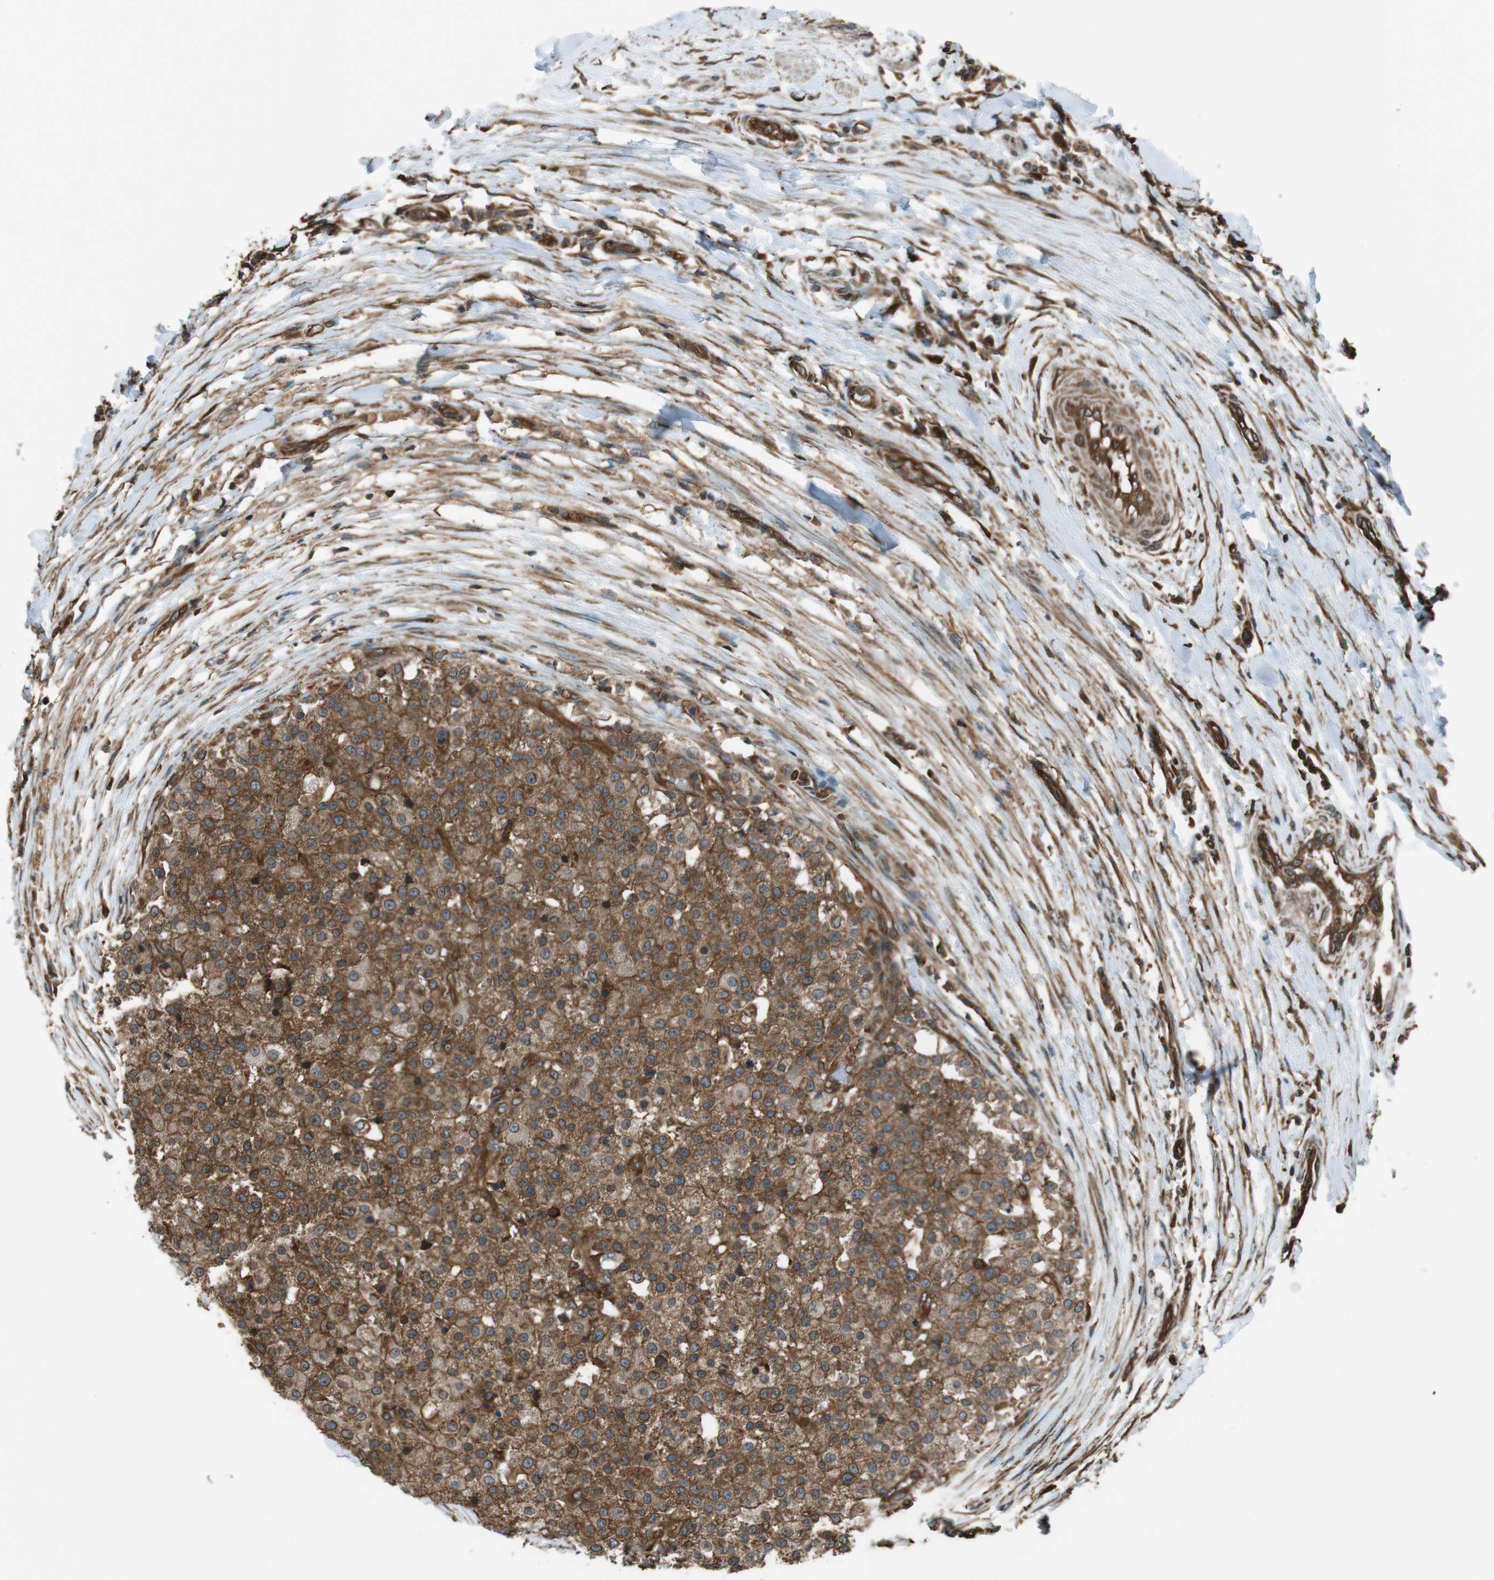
{"staining": {"intensity": "moderate", "quantity": ">75%", "location": "cytoplasmic/membranous"}, "tissue": "testis cancer", "cell_type": "Tumor cells", "image_type": "cancer", "snomed": [{"axis": "morphology", "description": "Seminoma, NOS"}, {"axis": "topography", "description": "Testis"}], "caption": "Protein expression analysis of testis cancer shows moderate cytoplasmic/membranous staining in about >75% of tumor cells. (brown staining indicates protein expression, while blue staining denotes nuclei).", "gene": "PA2G4", "patient": {"sex": "male", "age": 59}}